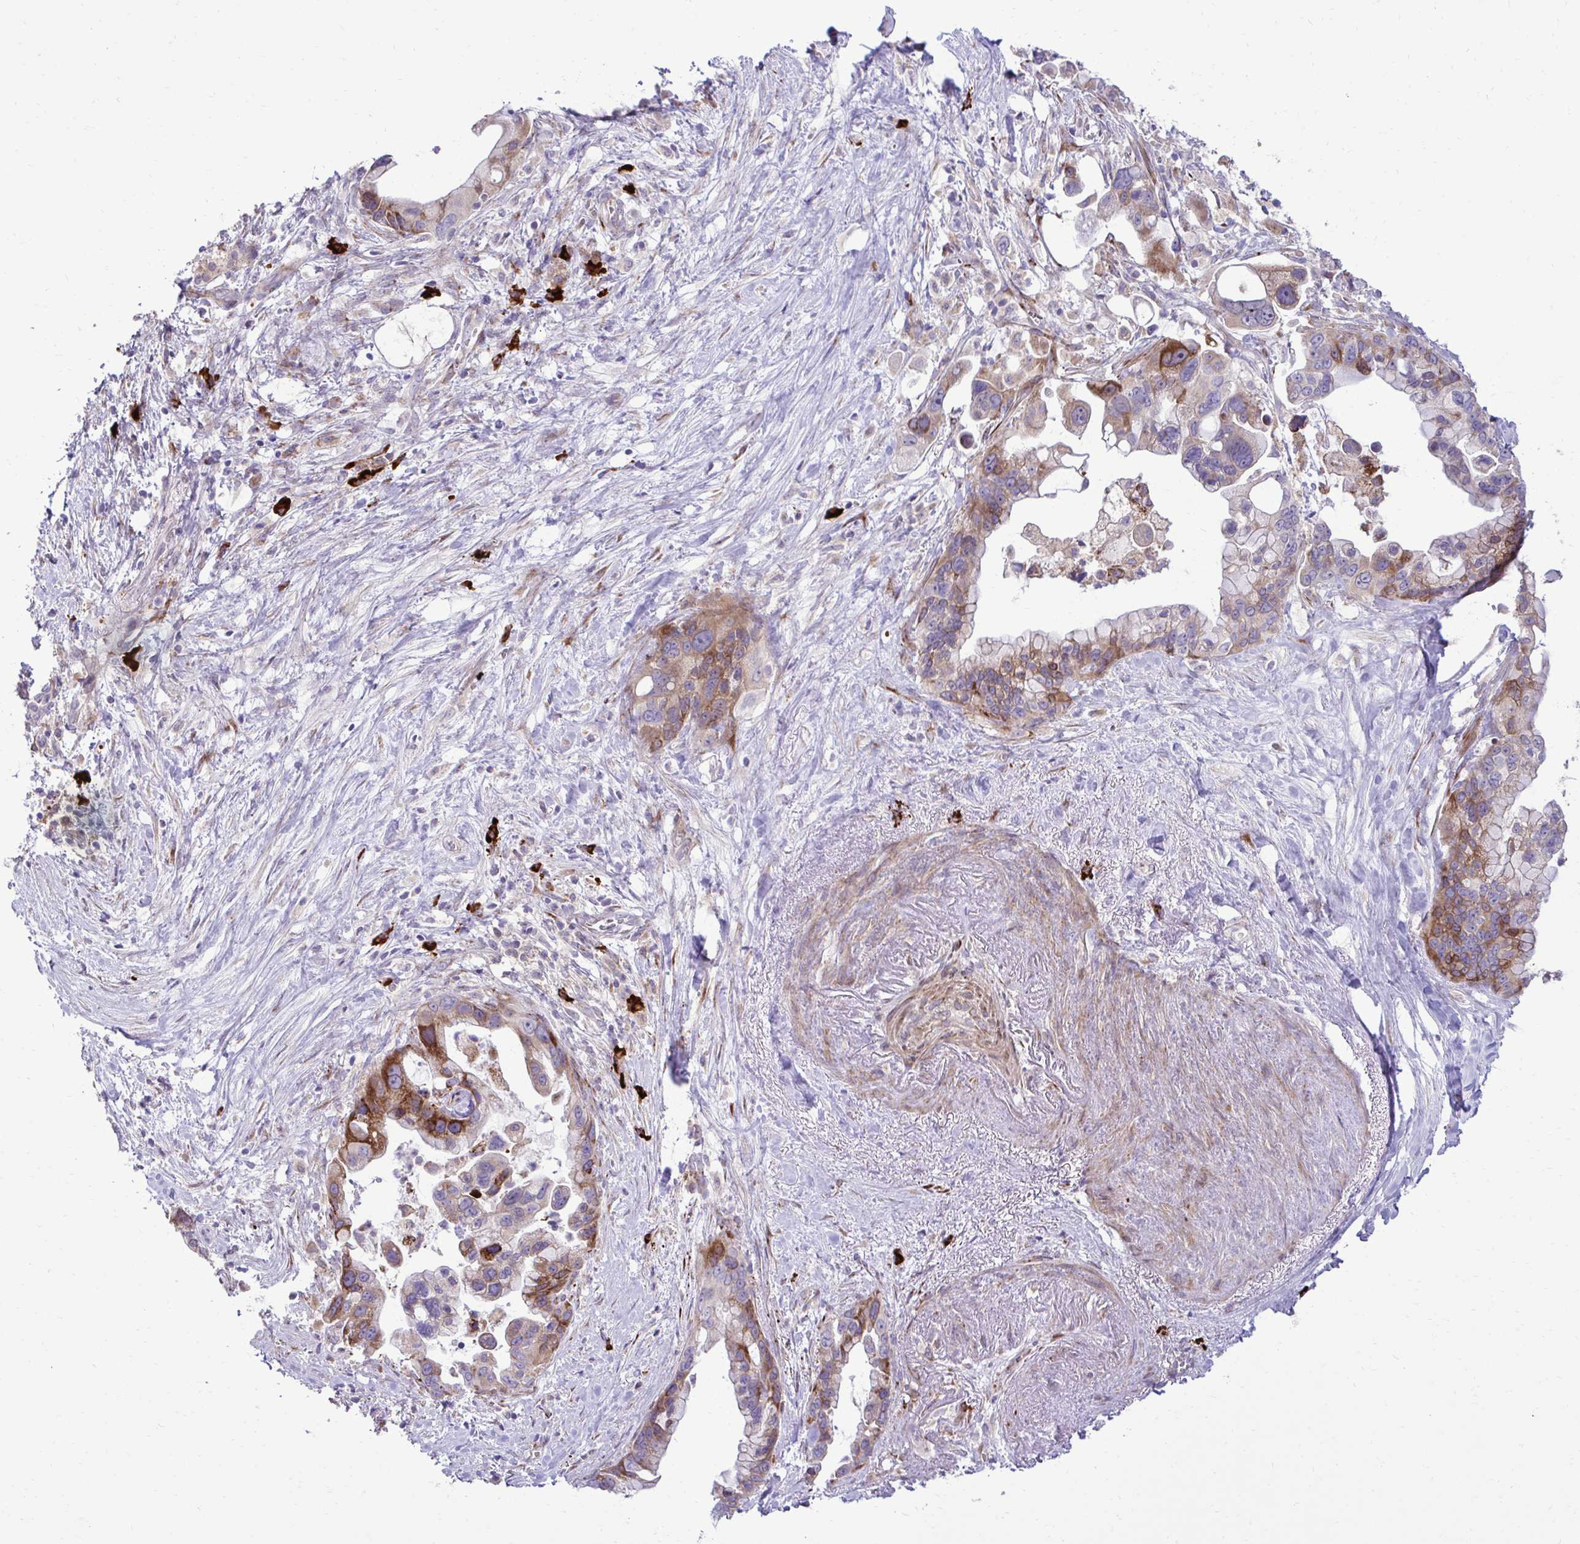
{"staining": {"intensity": "moderate", "quantity": ">75%", "location": "cytoplasmic/membranous"}, "tissue": "pancreatic cancer", "cell_type": "Tumor cells", "image_type": "cancer", "snomed": [{"axis": "morphology", "description": "Adenocarcinoma, NOS"}, {"axis": "topography", "description": "Pancreas"}], "caption": "IHC of pancreatic cancer demonstrates medium levels of moderate cytoplasmic/membranous staining in approximately >75% of tumor cells. (DAB (3,3'-diaminobenzidine) IHC, brown staining for protein, blue staining for nuclei).", "gene": "LIMS1", "patient": {"sex": "female", "age": 83}}